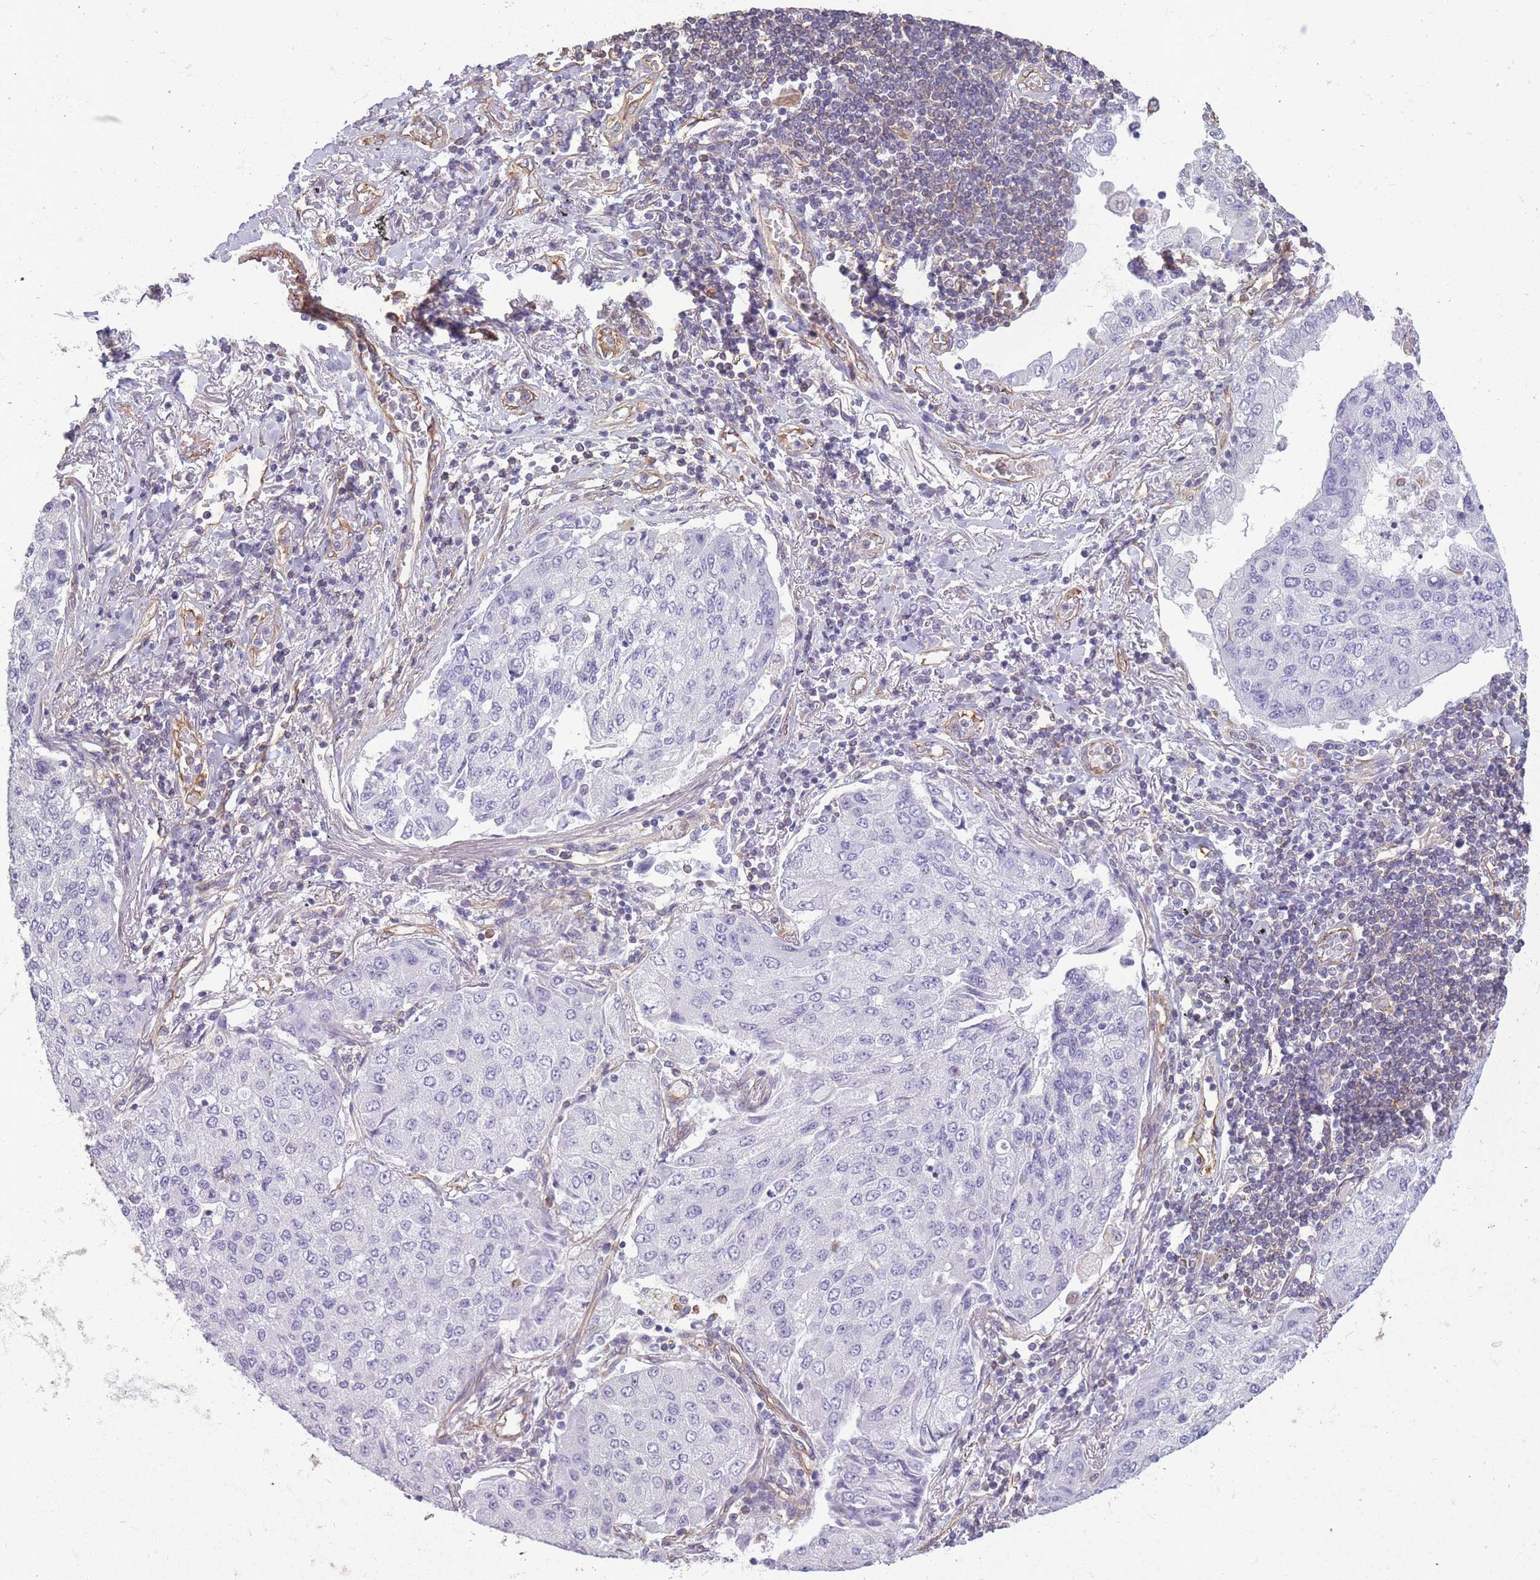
{"staining": {"intensity": "negative", "quantity": "none", "location": "none"}, "tissue": "lung cancer", "cell_type": "Tumor cells", "image_type": "cancer", "snomed": [{"axis": "morphology", "description": "Squamous cell carcinoma, NOS"}, {"axis": "topography", "description": "Lung"}], "caption": "An image of lung cancer stained for a protein shows no brown staining in tumor cells.", "gene": "ADD1", "patient": {"sex": "male", "age": 74}}